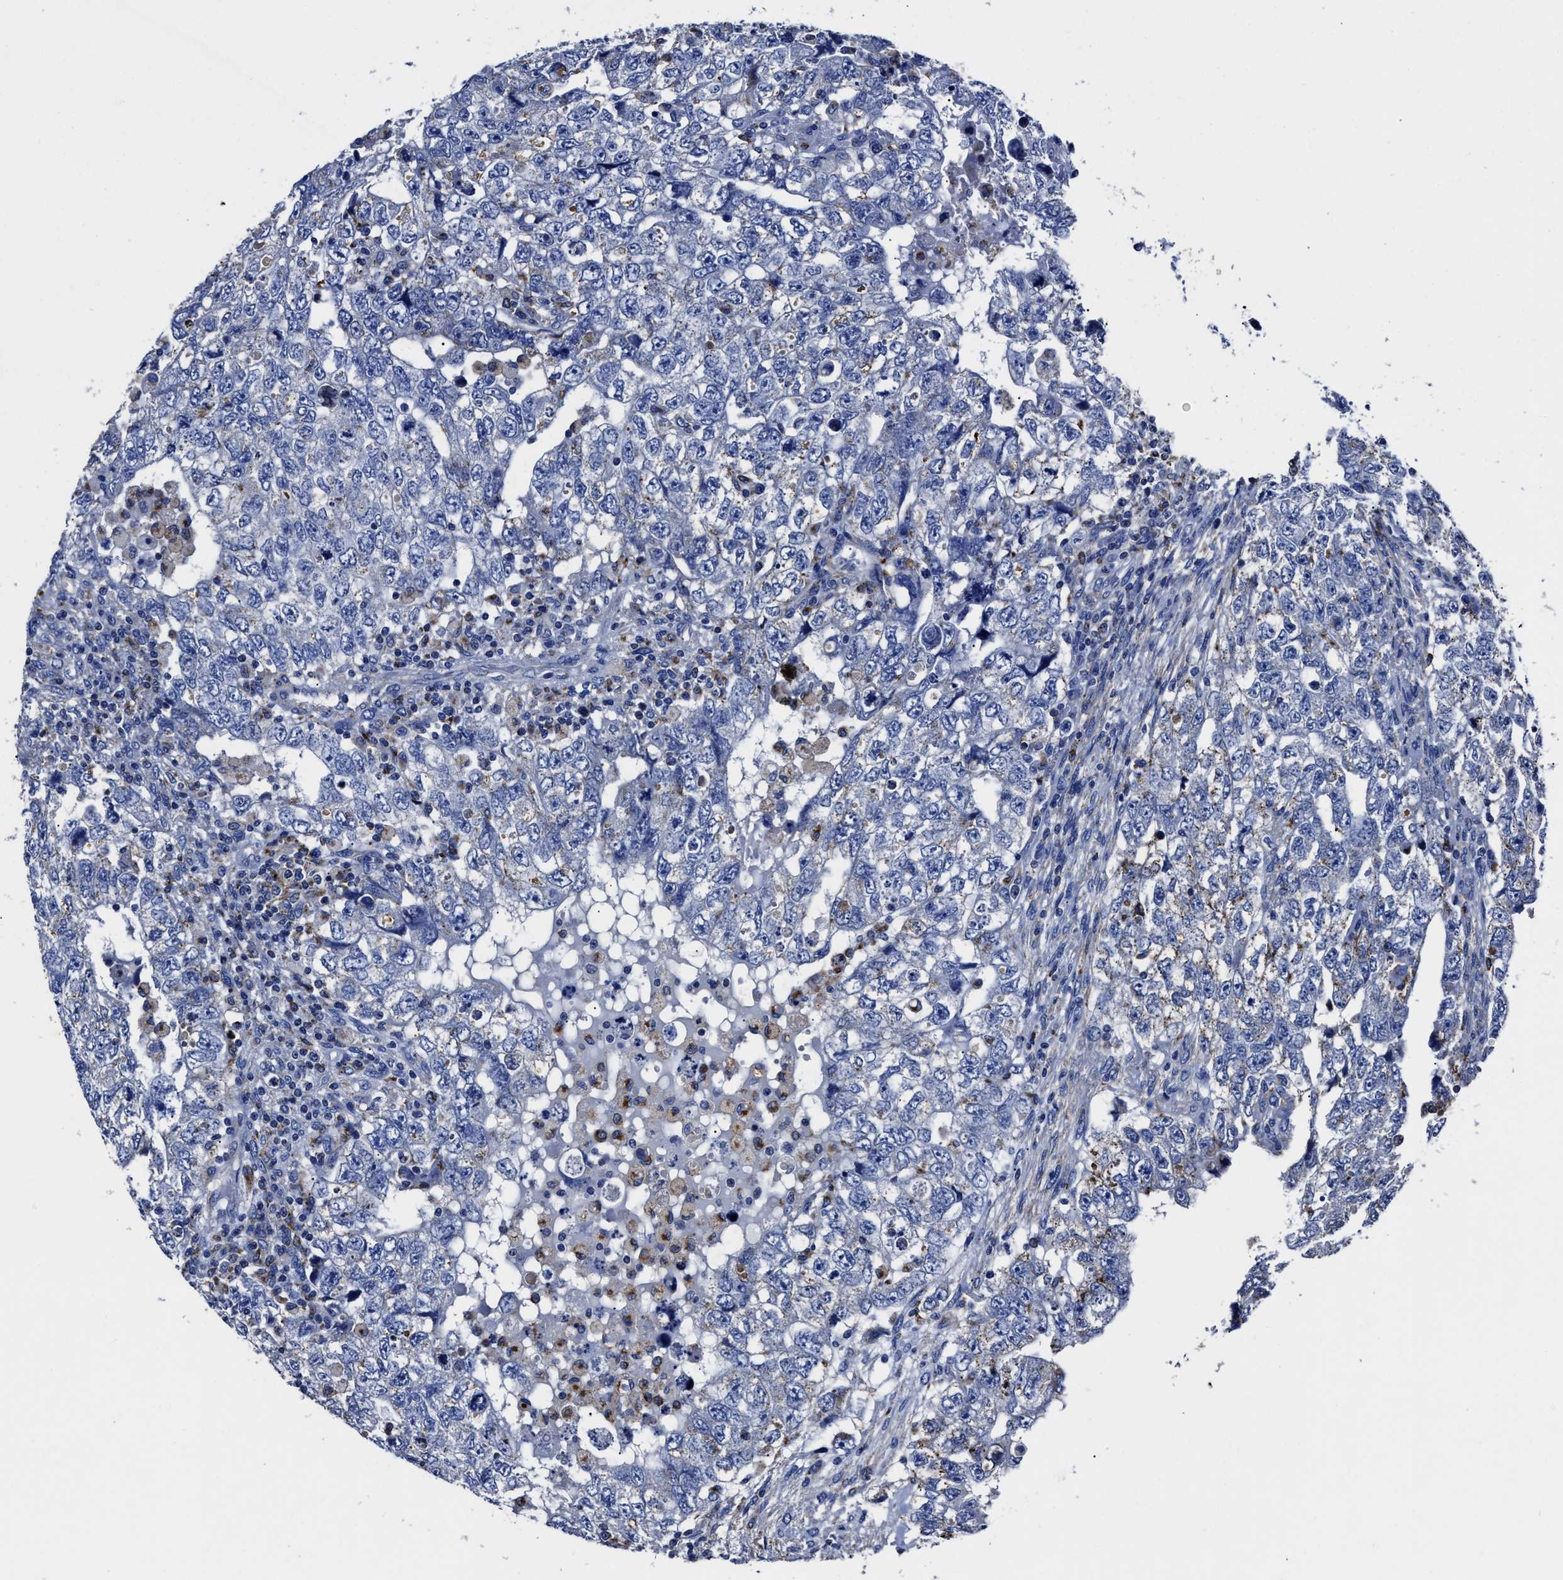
{"staining": {"intensity": "negative", "quantity": "none", "location": "none"}, "tissue": "testis cancer", "cell_type": "Tumor cells", "image_type": "cancer", "snomed": [{"axis": "morphology", "description": "Carcinoma, Embryonal, NOS"}, {"axis": "topography", "description": "Testis"}], "caption": "Tumor cells are negative for brown protein staining in testis embryonal carcinoma.", "gene": "LAMTOR4", "patient": {"sex": "male", "age": 36}}